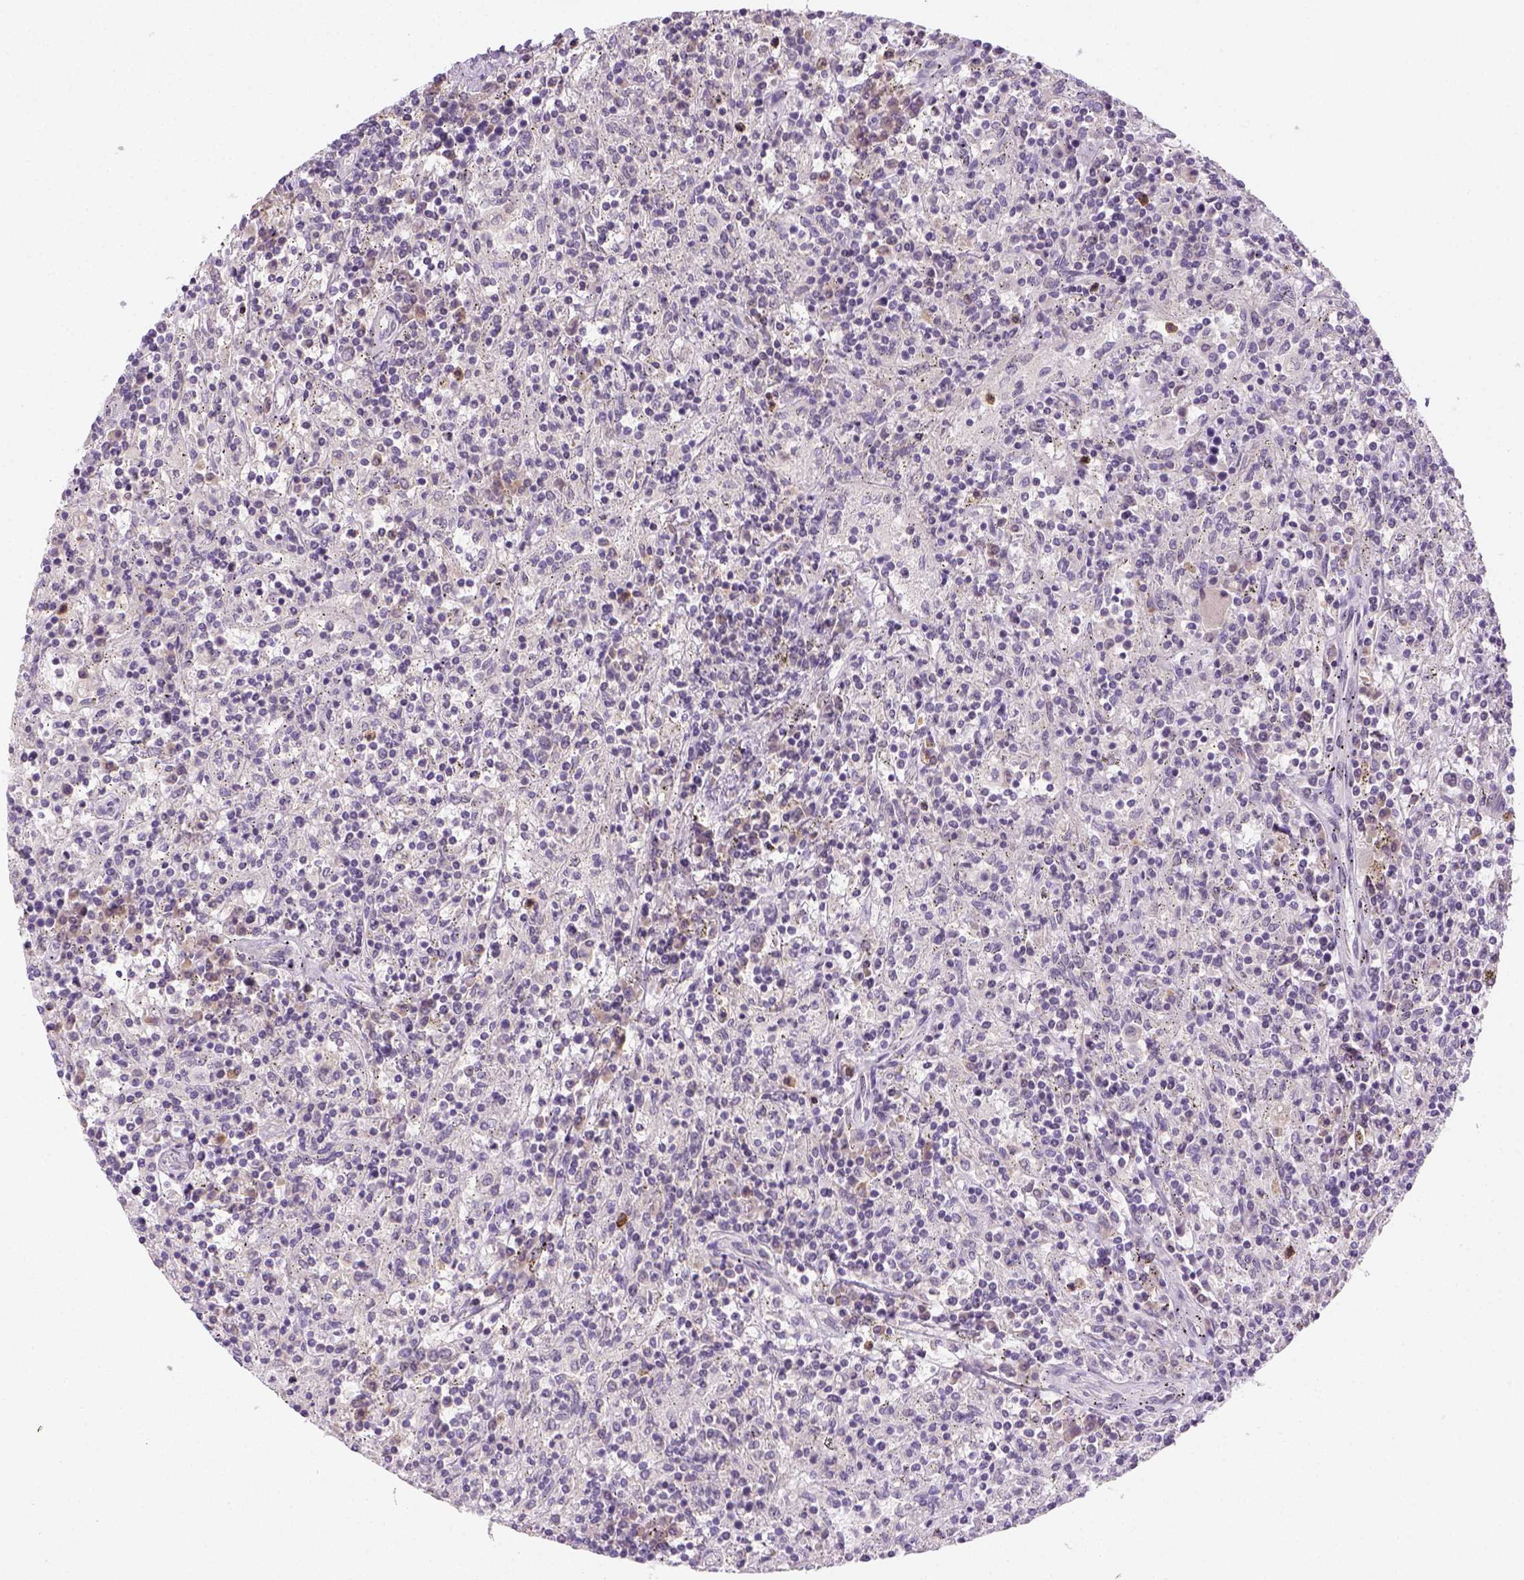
{"staining": {"intensity": "negative", "quantity": "none", "location": "none"}, "tissue": "lymphoma", "cell_type": "Tumor cells", "image_type": "cancer", "snomed": [{"axis": "morphology", "description": "Malignant lymphoma, non-Hodgkin's type, Low grade"}, {"axis": "topography", "description": "Spleen"}], "caption": "Tumor cells are negative for protein expression in human malignant lymphoma, non-Hodgkin's type (low-grade).", "gene": "MAGEB3", "patient": {"sex": "male", "age": 62}}